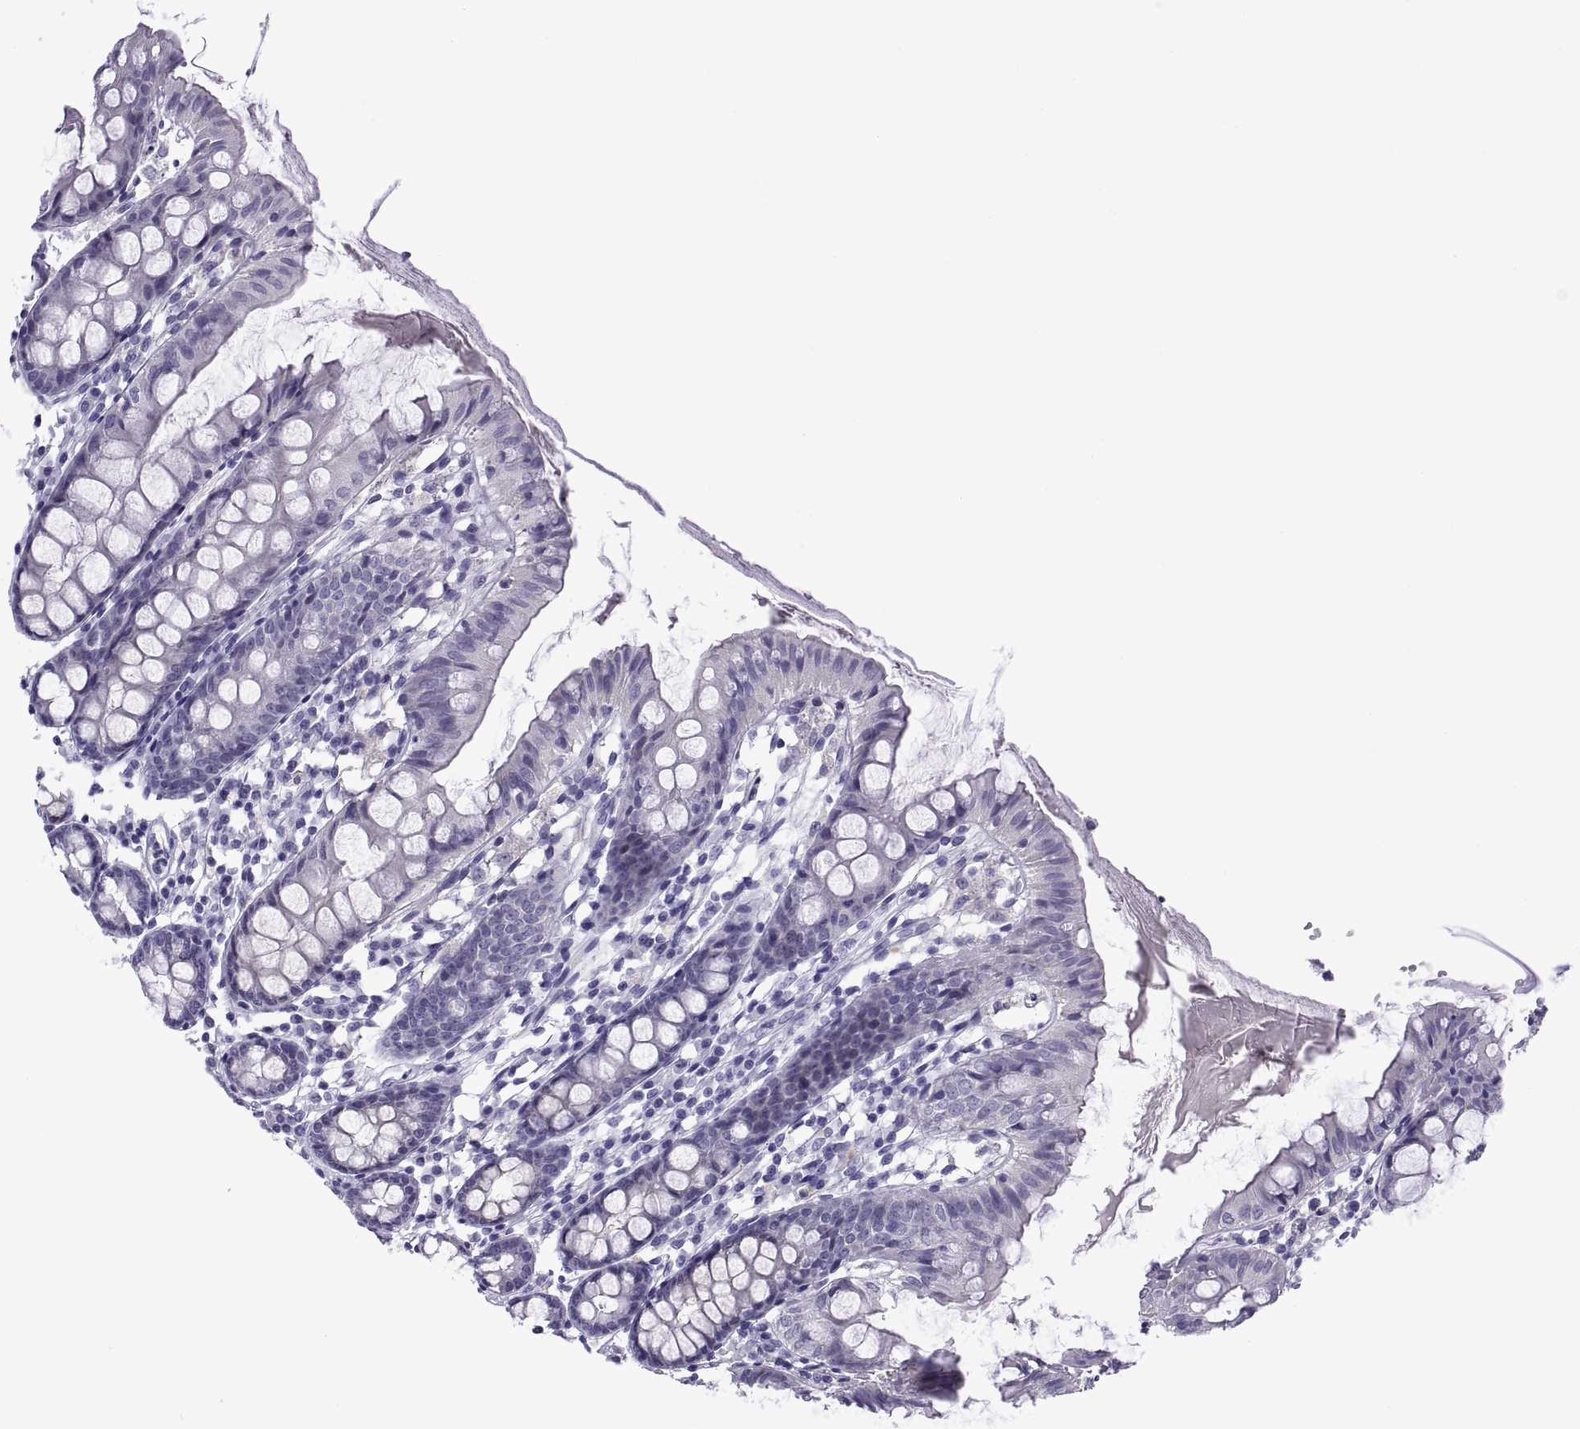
{"staining": {"intensity": "negative", "quantity": "none", "location": "none"}, "tissue": "colon", "cell_type": "Endothelial cells", "image_type": "normal", "snomed": [{"axis": "morphology", "description": "Normal tissue, NOS"}, {"axis": "topography", "description": "Colon"}], "caption": "IHC of normal colon exhibits no expression in endothelial cells. (DAB immunohistochemistry, high magnification).", "gene": "C3orf22", "patient": {"sex": "female", "age": 84}}